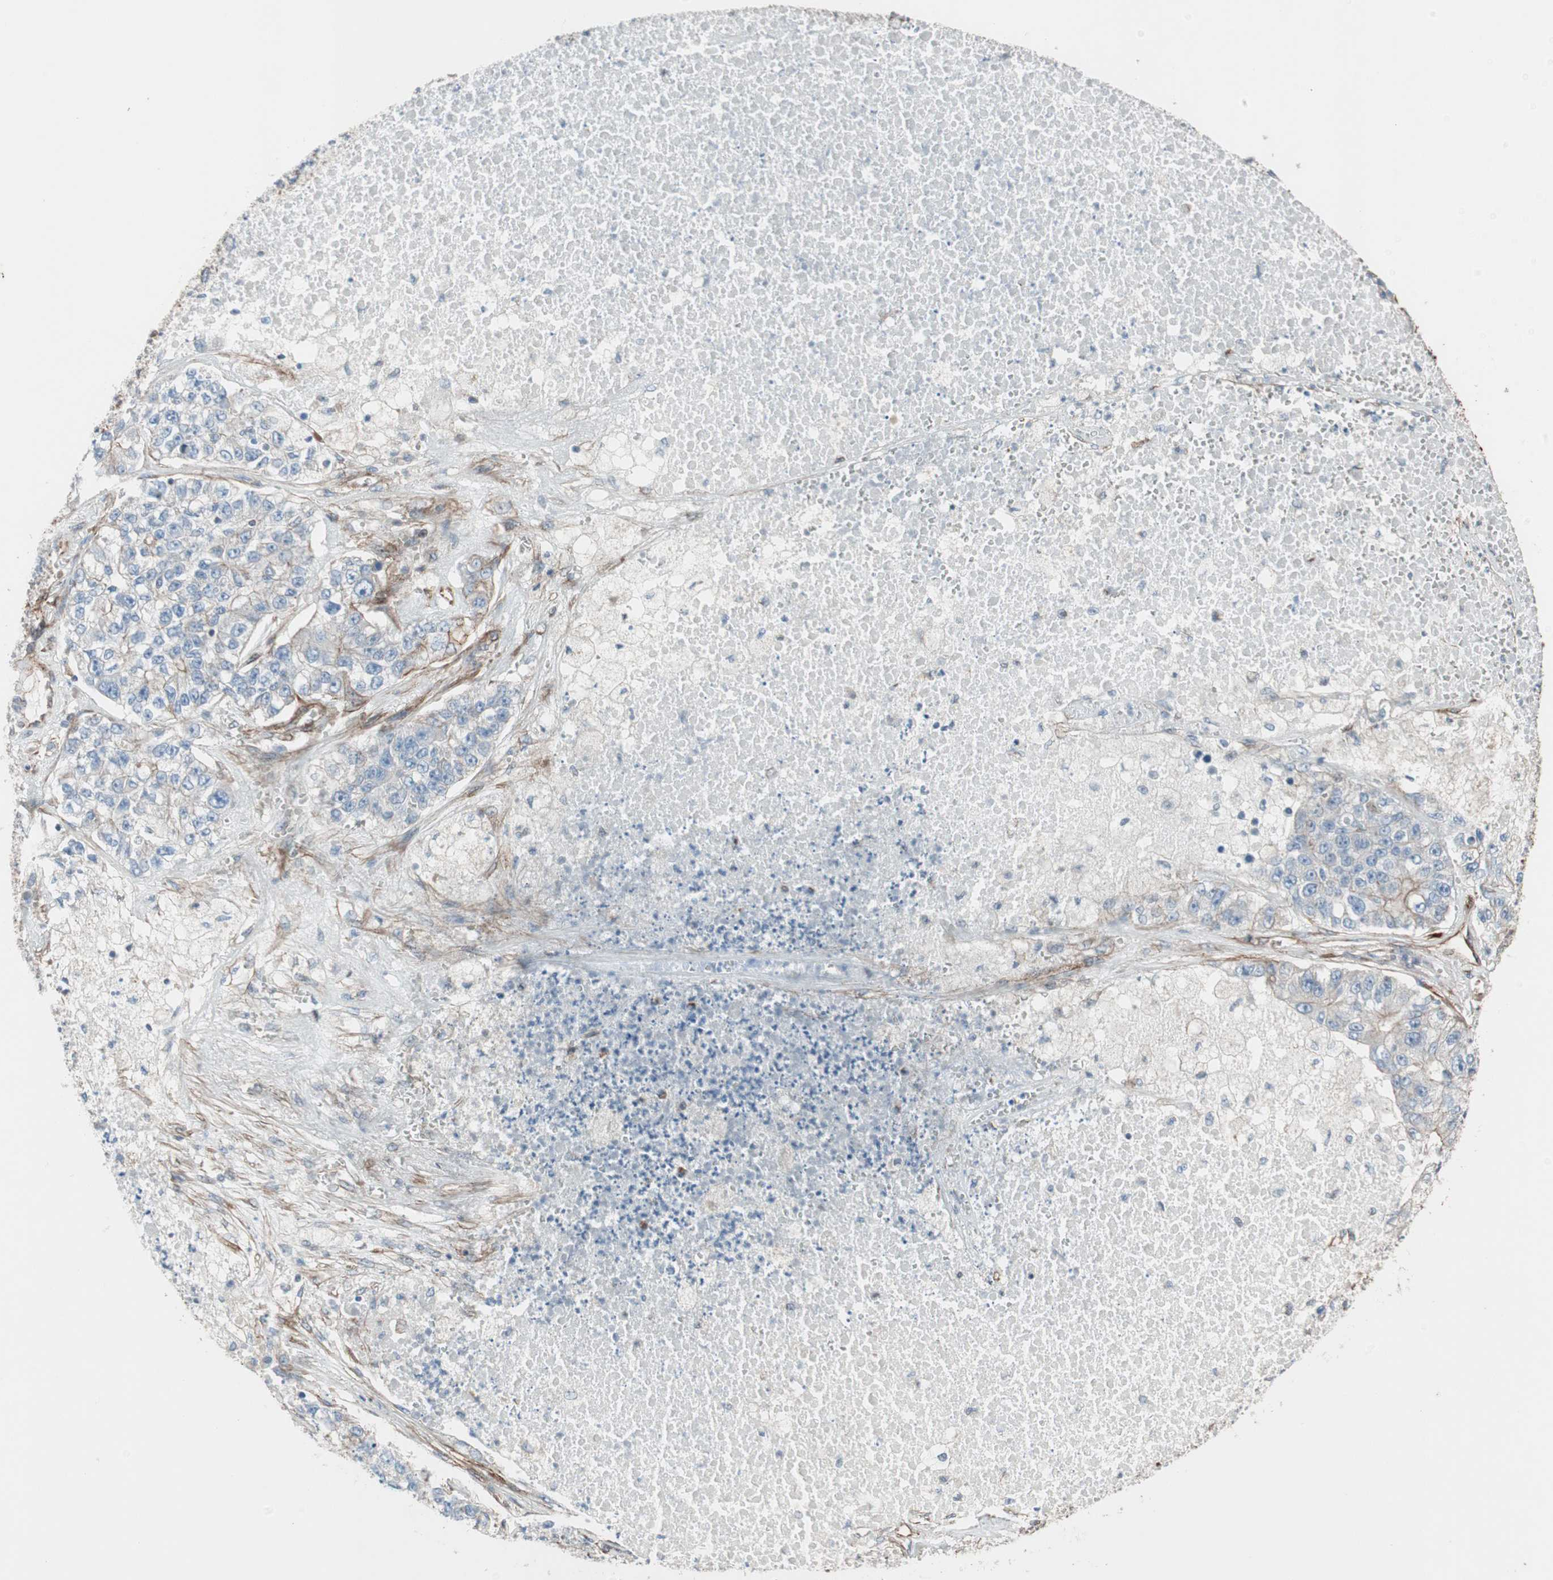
{"staining": {"intensity": "weak", "quantity": "25%-75%", "location": "cytoplasmic/membranous"}, "tissue": "lung cancer", "cell_type": "Tumor cells", "image_type": "cancer", "snomed": [{"axis": "morphology", "description": "Adenocarcinoma, NOS"}, {"axis": "topography", "description": "Lung"}], "caption": "Immunohistochemistry image of neoplastic tissue: lung cancer (adenocarcinoma) stained using immunohistochemistry displays low levels of weak protein expression localized specifically in the cytoplasmic/membranous of tumor cells, appearing as a cytoplasmic/membranous brown color.", "gene": "TCTA", "patient": {"sex": "male", "age": 49}}